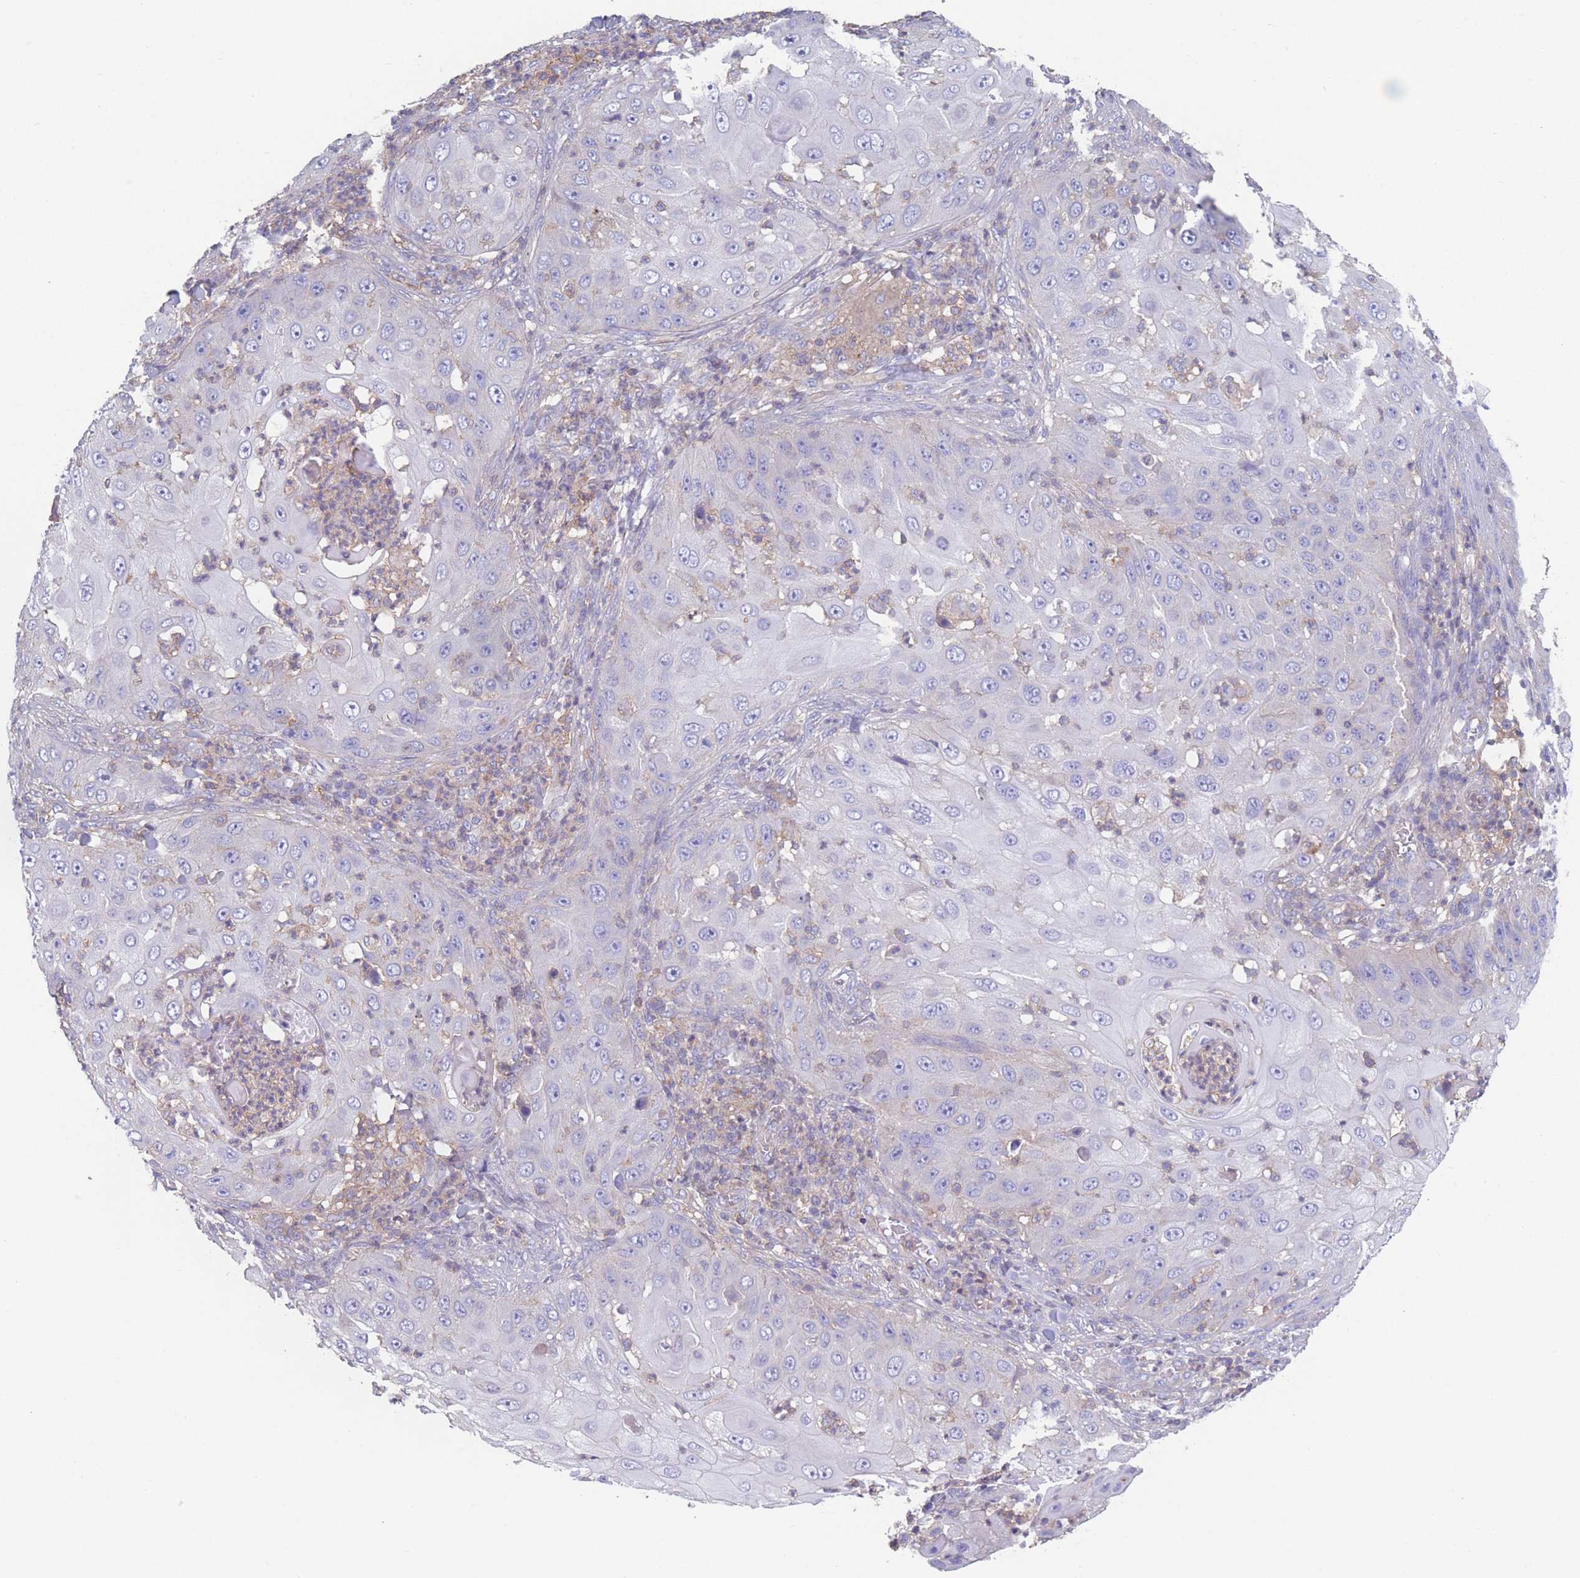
{"staining": {"intensity": "negative", "quantity": "none", "location": "none"}, "tissue": "skin cancer", "cell_type": "Tumor cells", "image_type": "cancer", "snomed": [{"axis": "morphology", "description": "Squamous cell carcinoma, NOS"}, {"axis": "topography", "description": "Skin"}], "caption": "High magnification brightfield microscopy of skin cancer stained with DAB (3,3'-diaminobenzidine) (brown) and counterstained with hematoxylin (blue): tumor cells show no significant staining.", "gene": "ADH1A", "patient": {"sex": "female", "age": 44}}